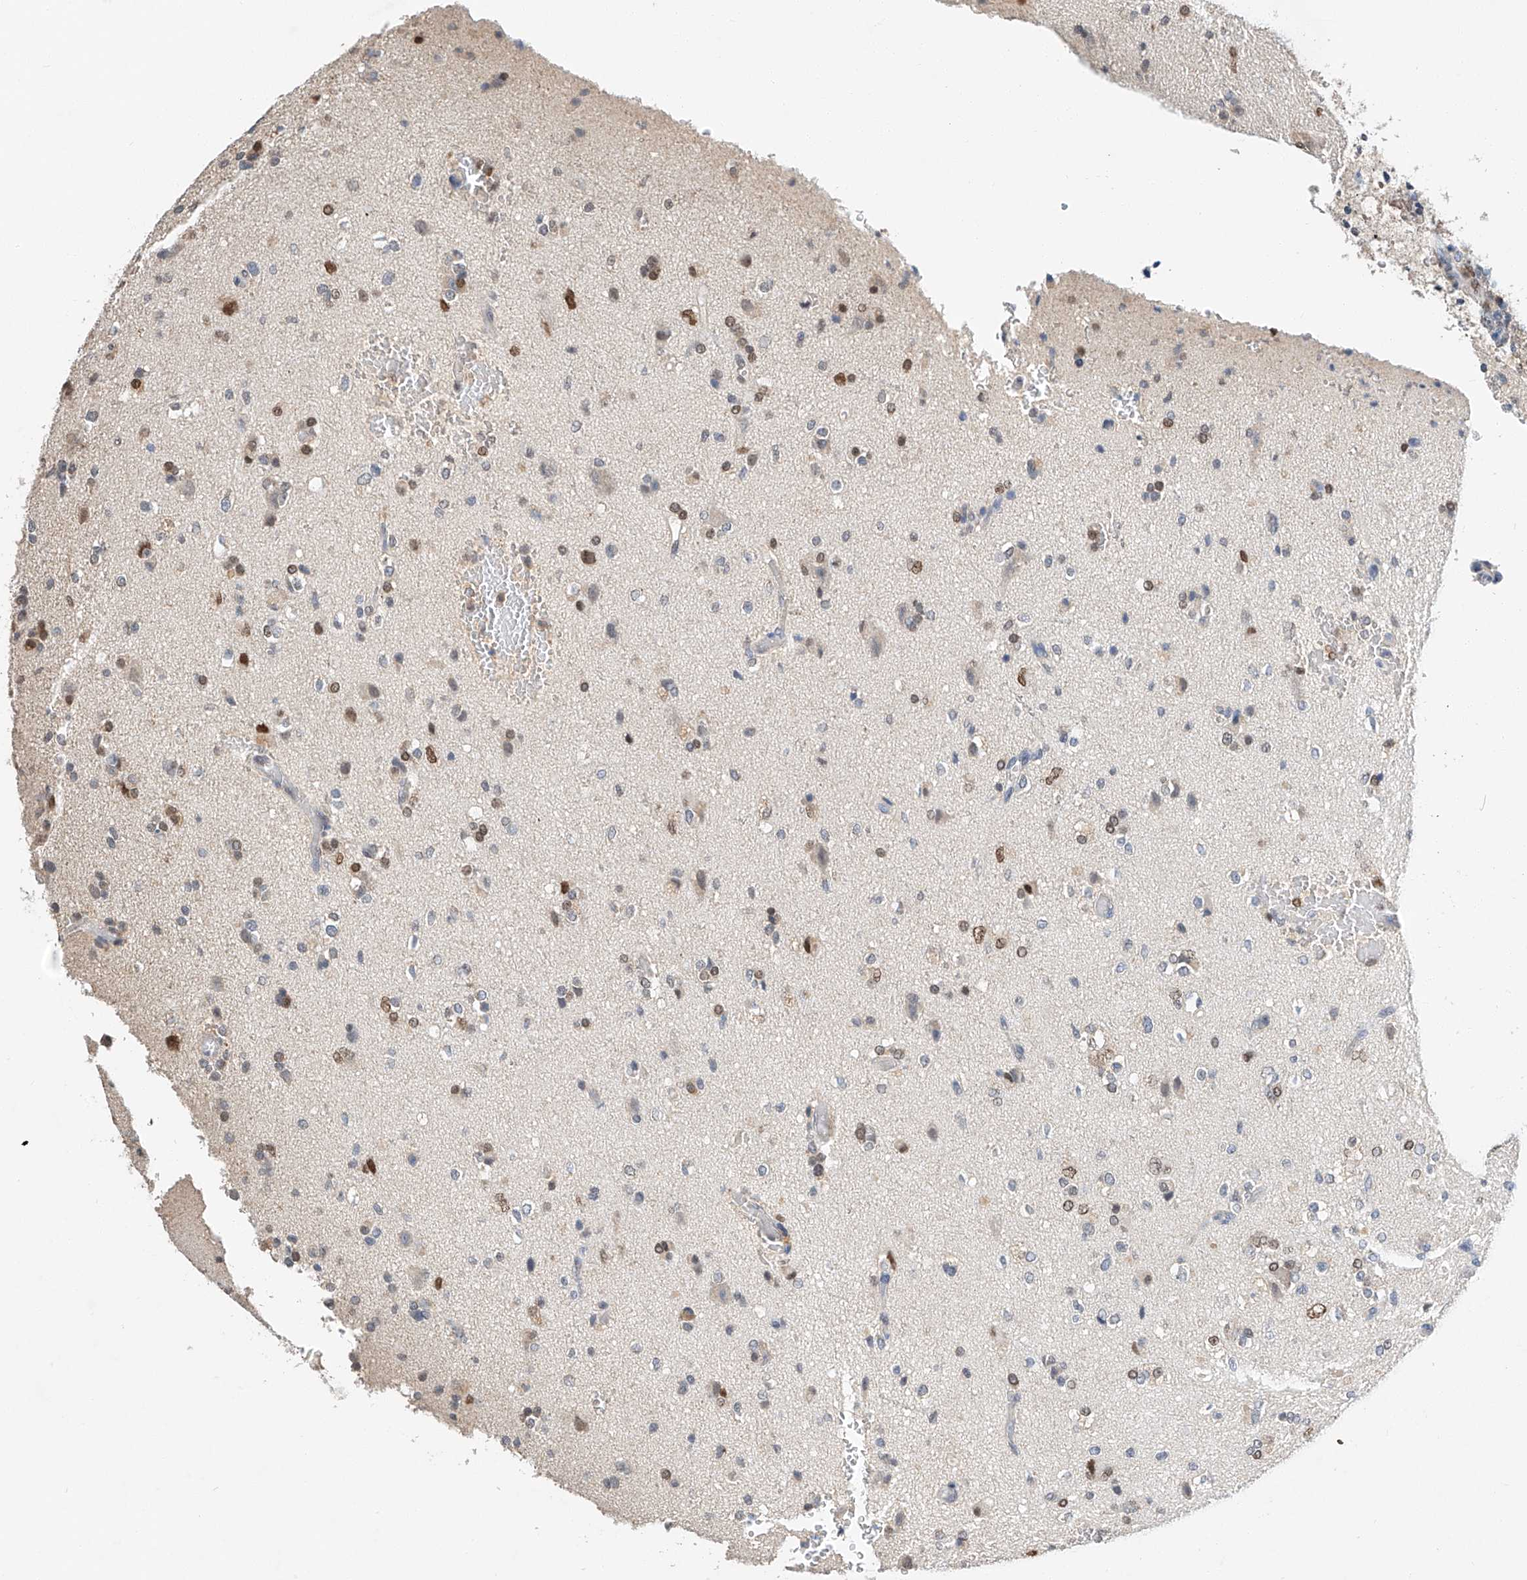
{"staining": {"intensity": "moderate", "quantity": "<25%", "location": "nuclear"}, "tissue": "glioma", "cell_type": "Tumor cells", "image_type": "cancer", "snomed": [{"axis": "morphology", "description": "Glioma, malignant, High grade"}, {"axis": "topography", "description": "Brain"}], "caption": "Malignant glioma (high-grade) stained with a brown dye displays moderate nuclear positive staining in about <25% of tumor cells.", "gene": "CTDP1", "patient": {"sex": "male", "age": 47}}